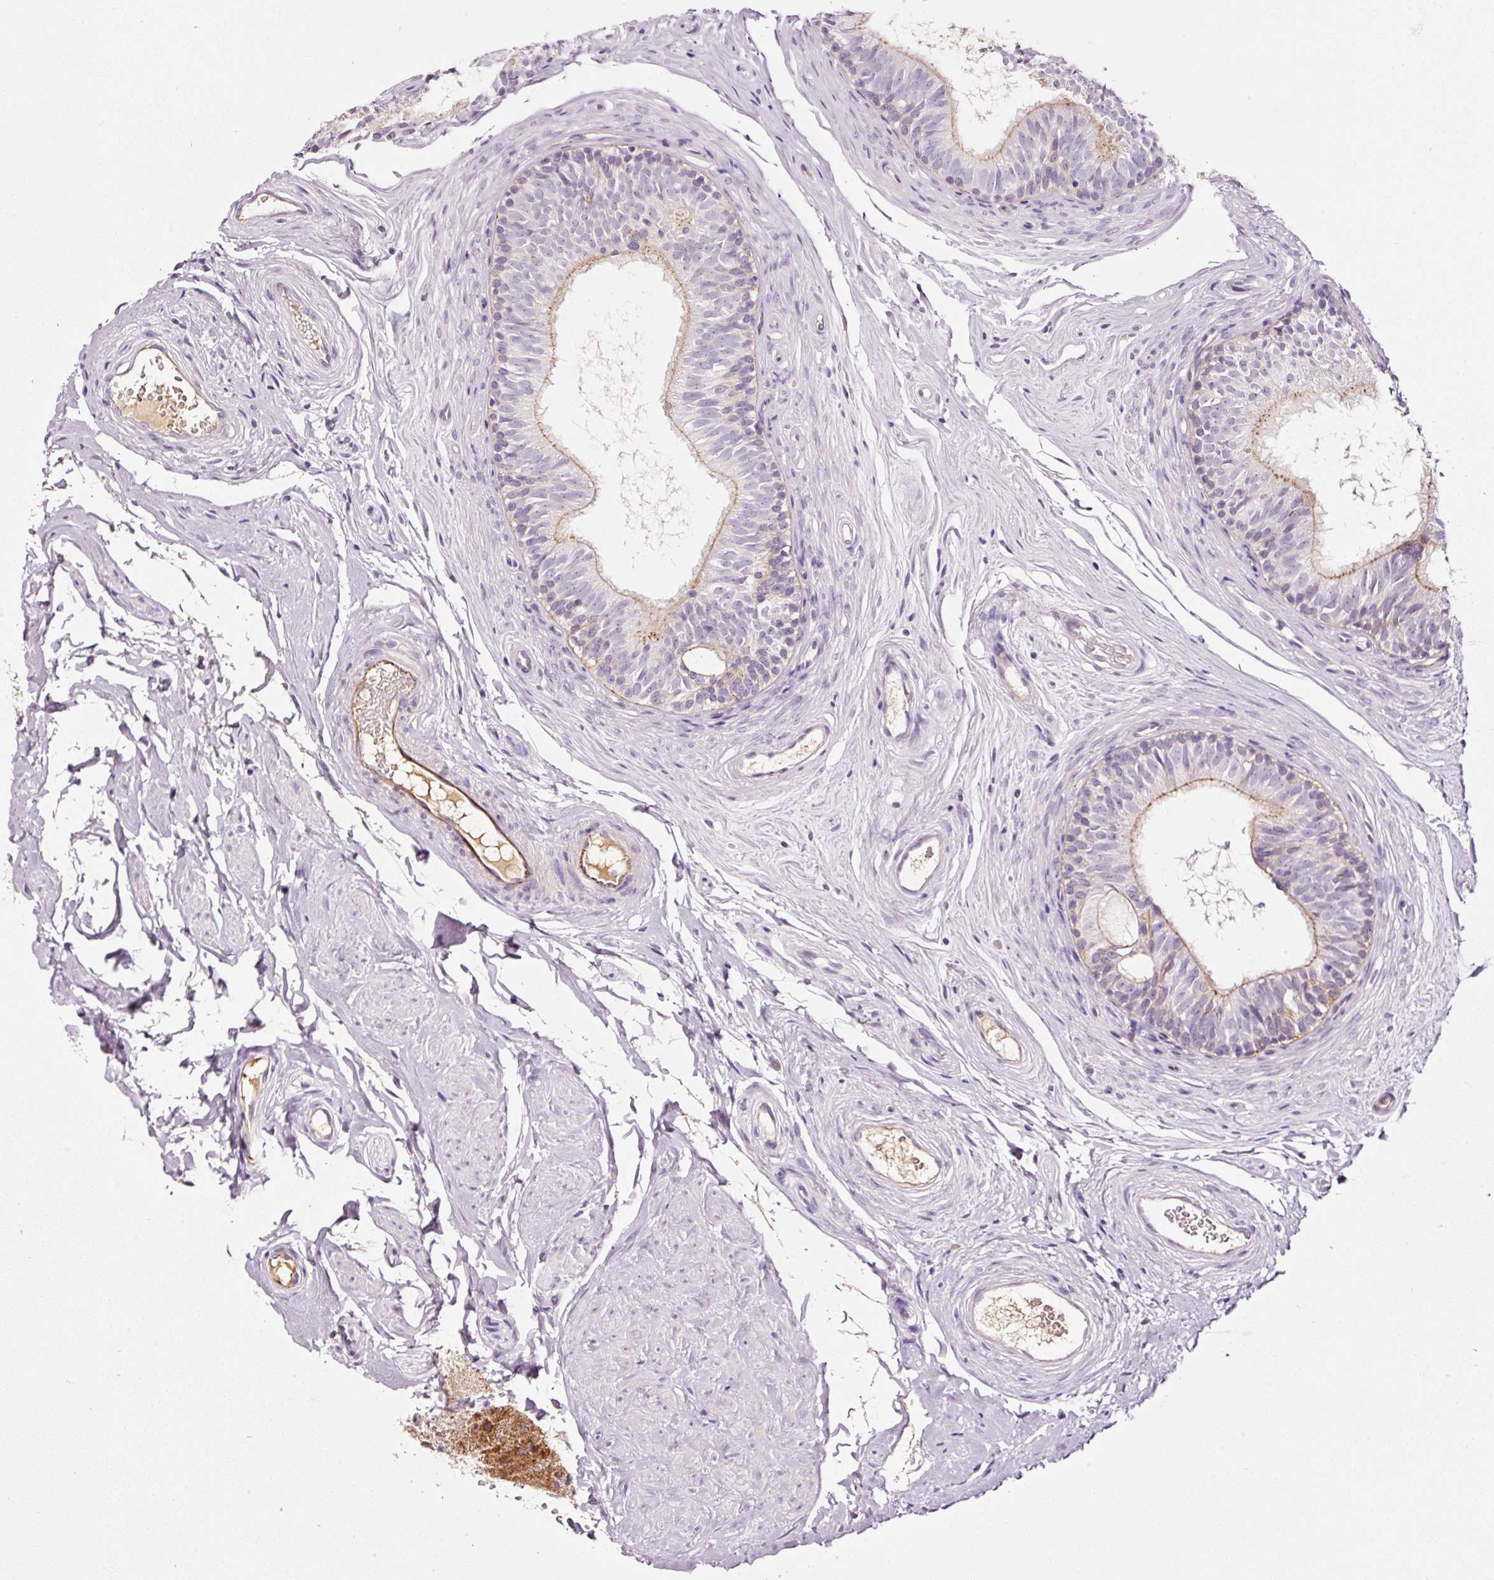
{"staining": {"intensity": "negative", "quantity": "none", "location": "none"}, "tissue": "epididymis", "cell_type": "Glandular cells", "image_type": "normal", "snomed": [{"axis": "morphology", "description": "Normal tissue, NOS"}, {"axis": "topography", "description": "Epididymis"}], "caption": "Protein analysis of benign epididymis reveals no significant staining in glandular cells.", "gene": "ABCB4", "patient": {"sex": "male", "age": 45}}